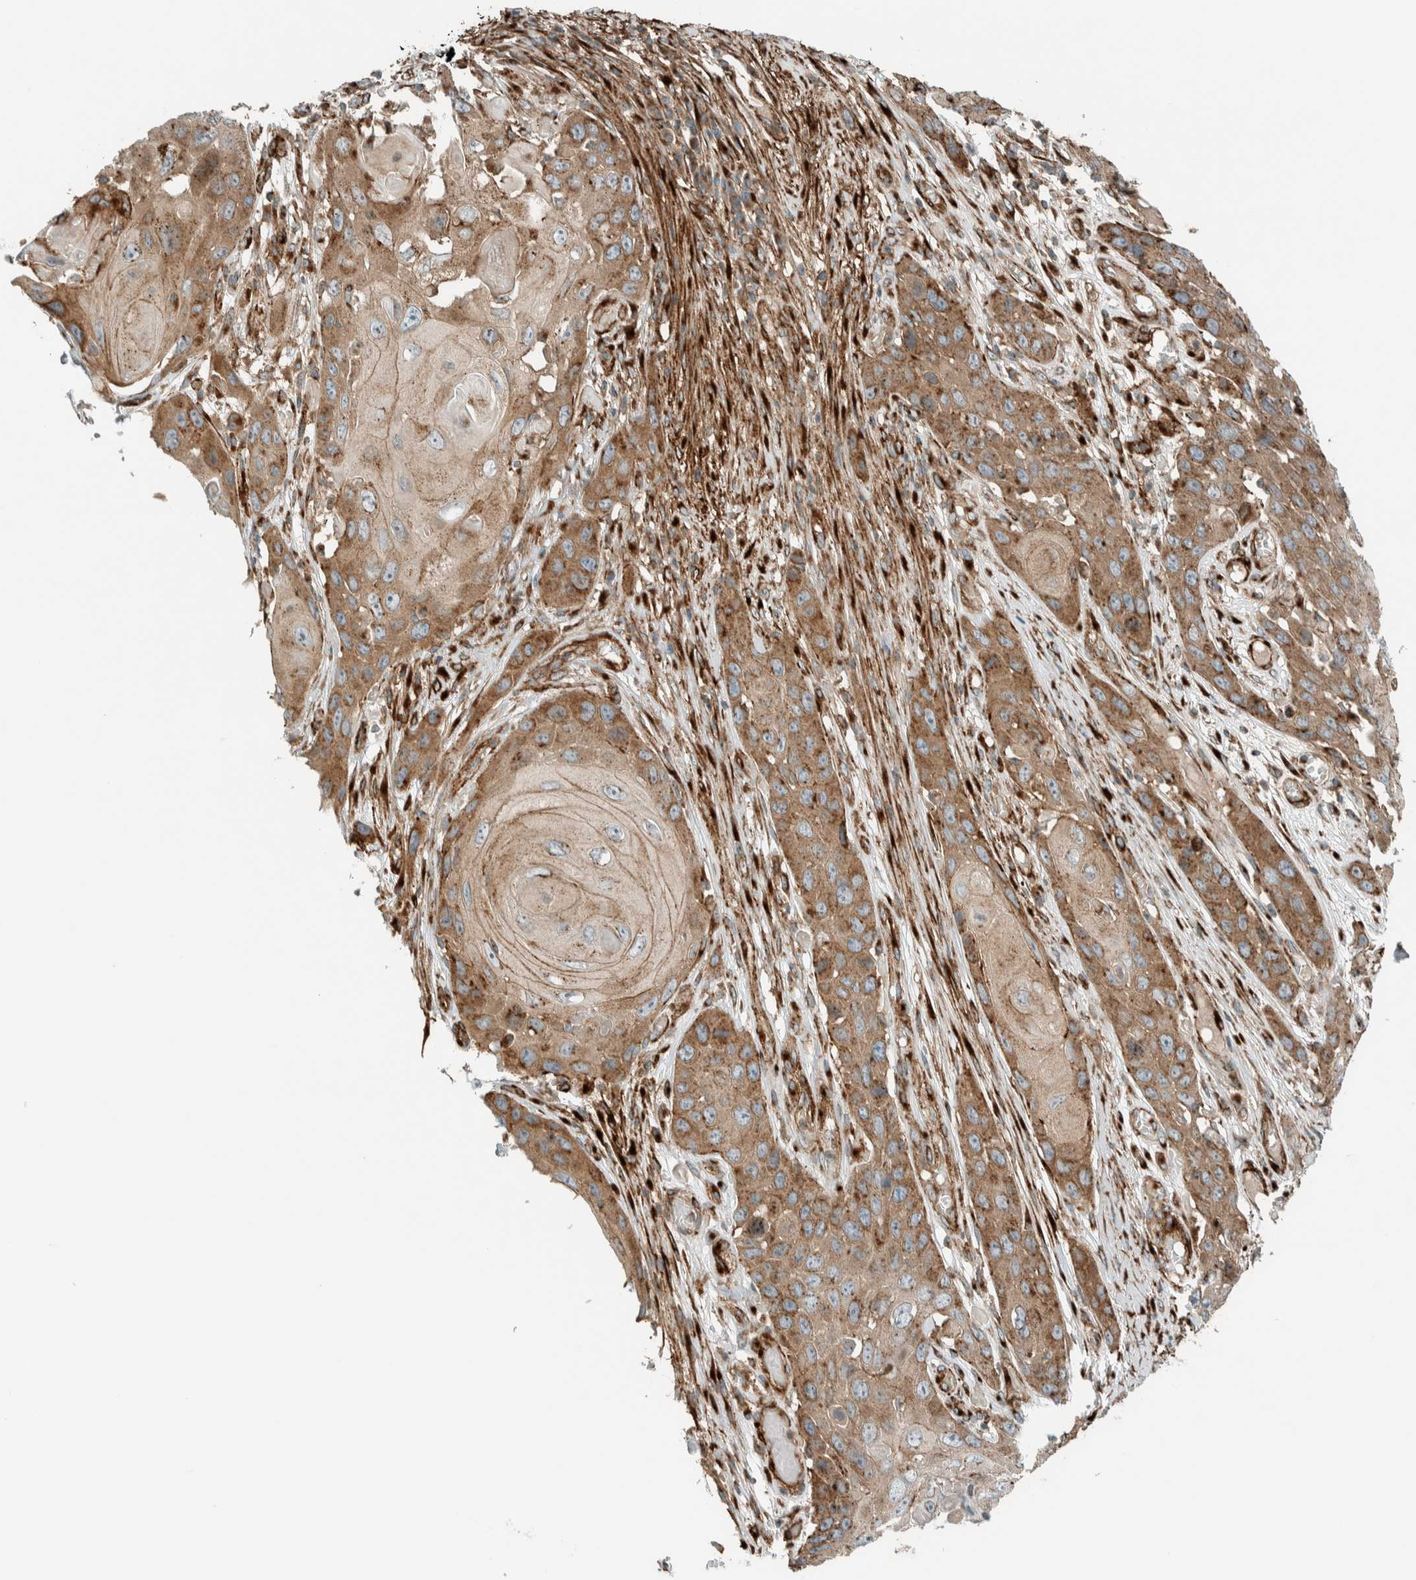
{"staining": {"intensity": "moderate", "quantity": ">75%", "location": "cytoplasmic/membranous"}, "tissue": "skin cancer", "cell_type": "Tumor cells", "image_type": "cancer", "snomed": [{"axis": "morphology", "description": "Squamous cell carcinoma, NOS"}, {"axis": "topography", "description": "Skin"}], "caption": "Moderate cytoplasmic/membranous protein staining is present in about >75% of tumor cells in skin cancer (squamous cell carcinoma).", "gene": "EXOC7", "patient": {"sex": "male", "age": 55}}